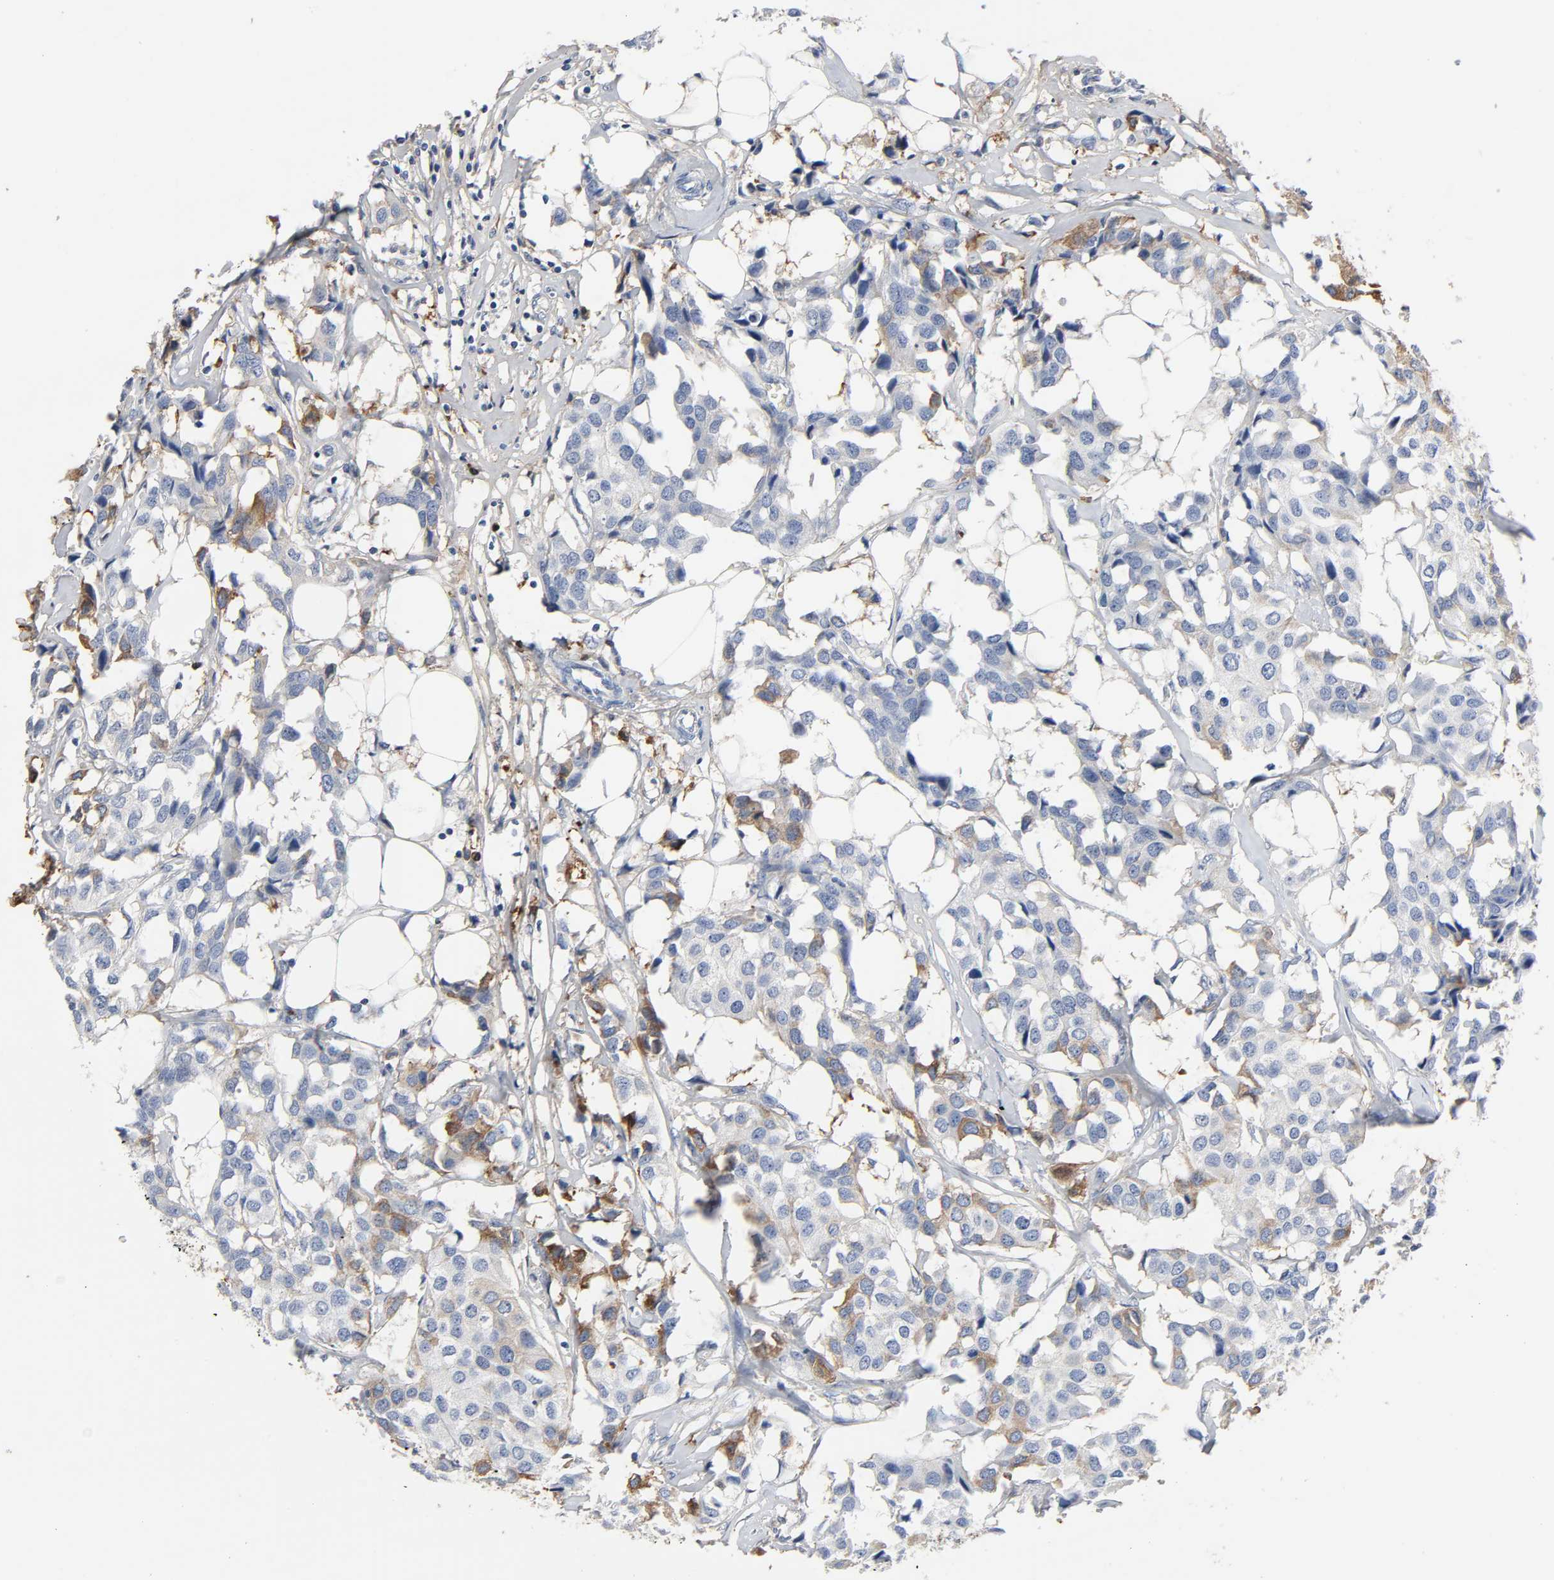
{"staining": {"intensity": "negative", "quantity": "none", "location": "none"}, "tissue": "breast cancer", "cell_type": "Tumor cells", "image_type": "cancer", "snomed": [{"axis": "morphology", "description": "Duct carcinoma"}, {"axis": "topography", "description": "Breast"}], "caption": "This is an immunohistochemistry (IHC) histopathology image of breast infiltrating ductal carcinoma. There is no positivity in tumor cells.", "gene": "C3", "patient": {"sex": "female", "age": 80}}